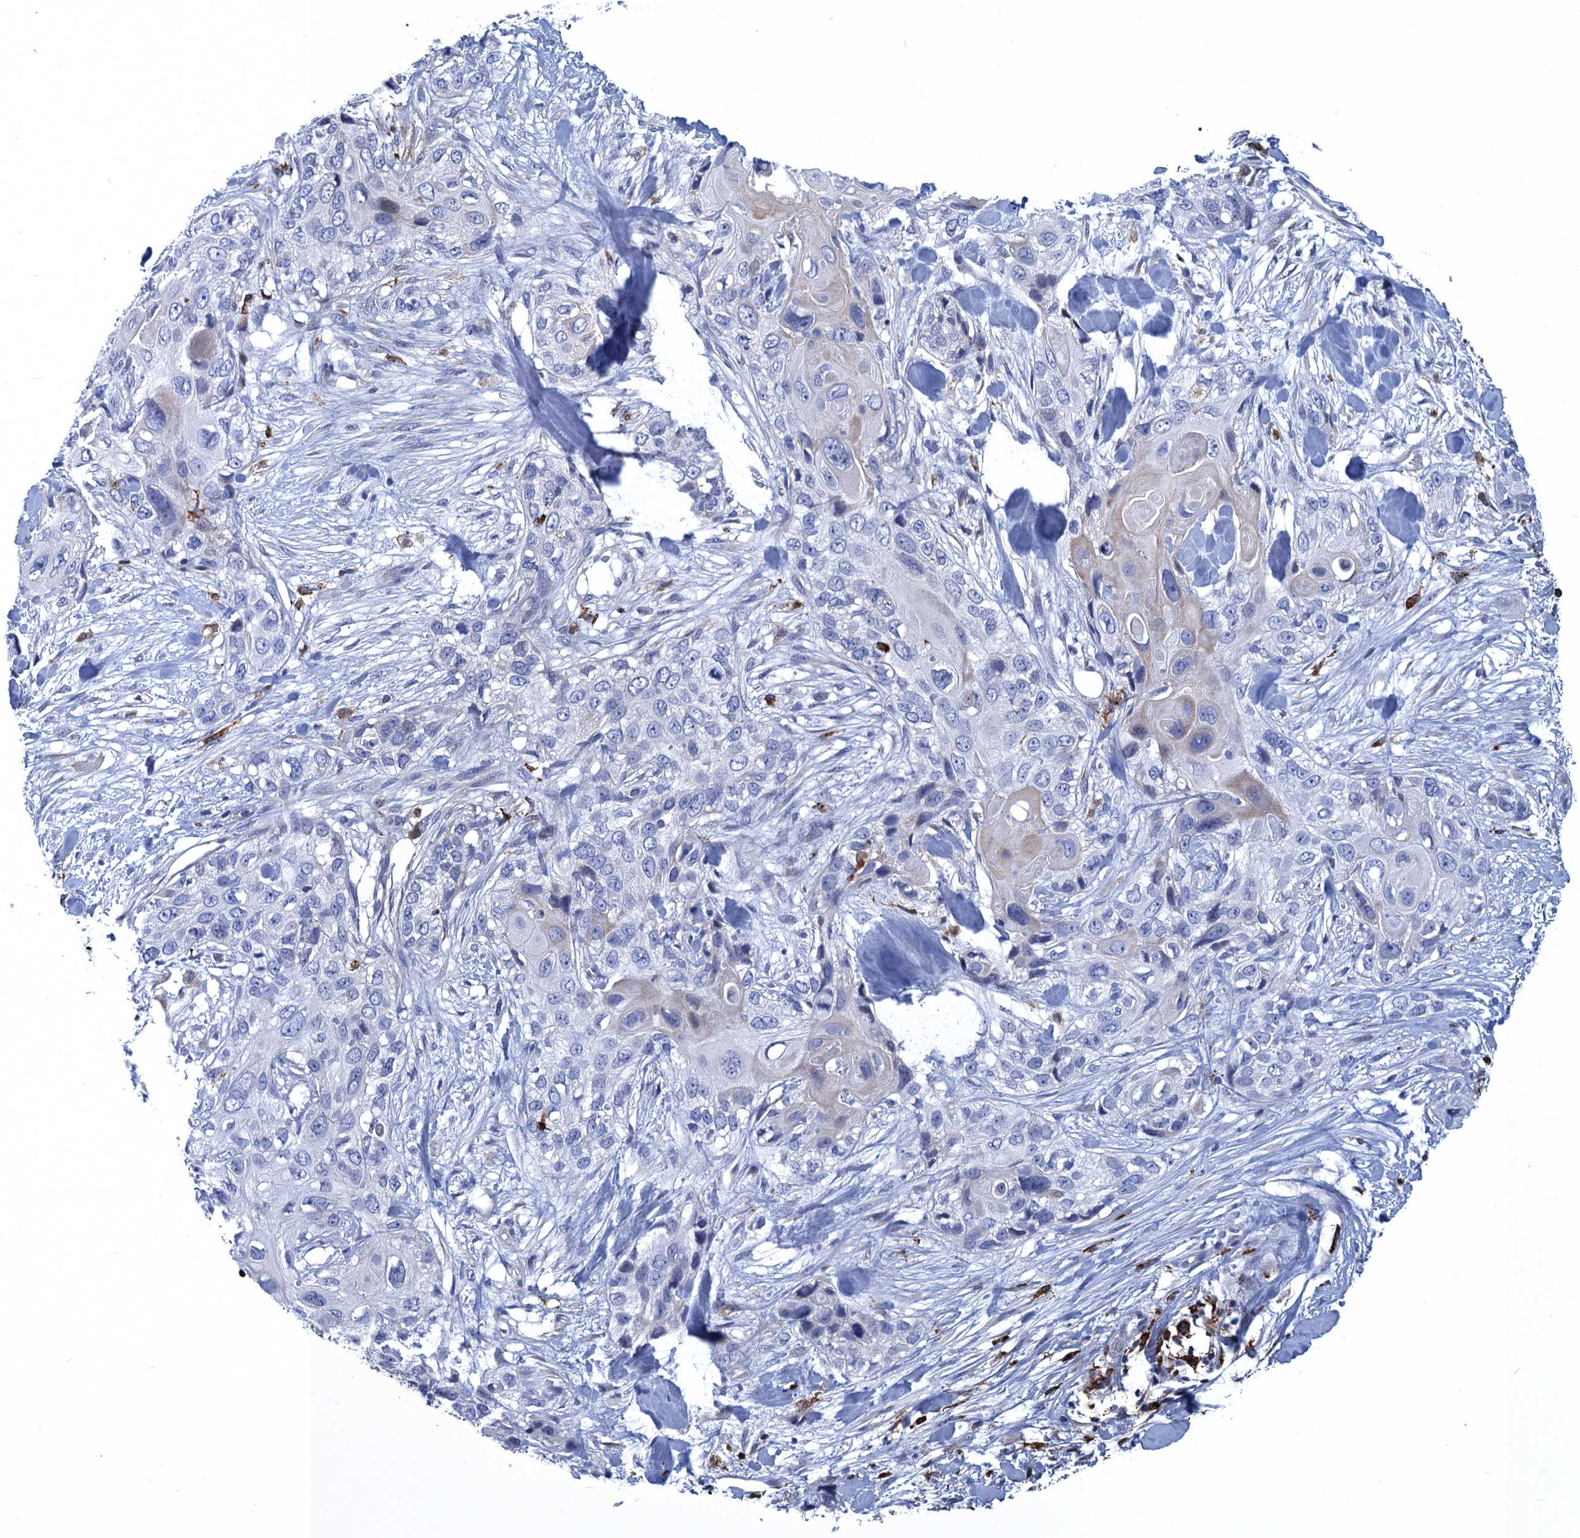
{"staining": {"intensity": "negative", "quantity": "none", "location": "none"}, "tissue": "skin cancer", "cell_type": "Tumor cells", "image_type": "cancer", "snomed": [{"axis": "morphology", "description": "Normal tissue, NOS"}, {"axis": "morphology", "description": "Squamous cell carcinoma, NOS"}, {"axis": "topography", "description": "Skin"}], "caption": "Tumor cells show no significant protein positivity in skin cancer (squamous cell carcinoma).", "gene": "DNHD1", "patient": {"sex": "male", "age": 72}}